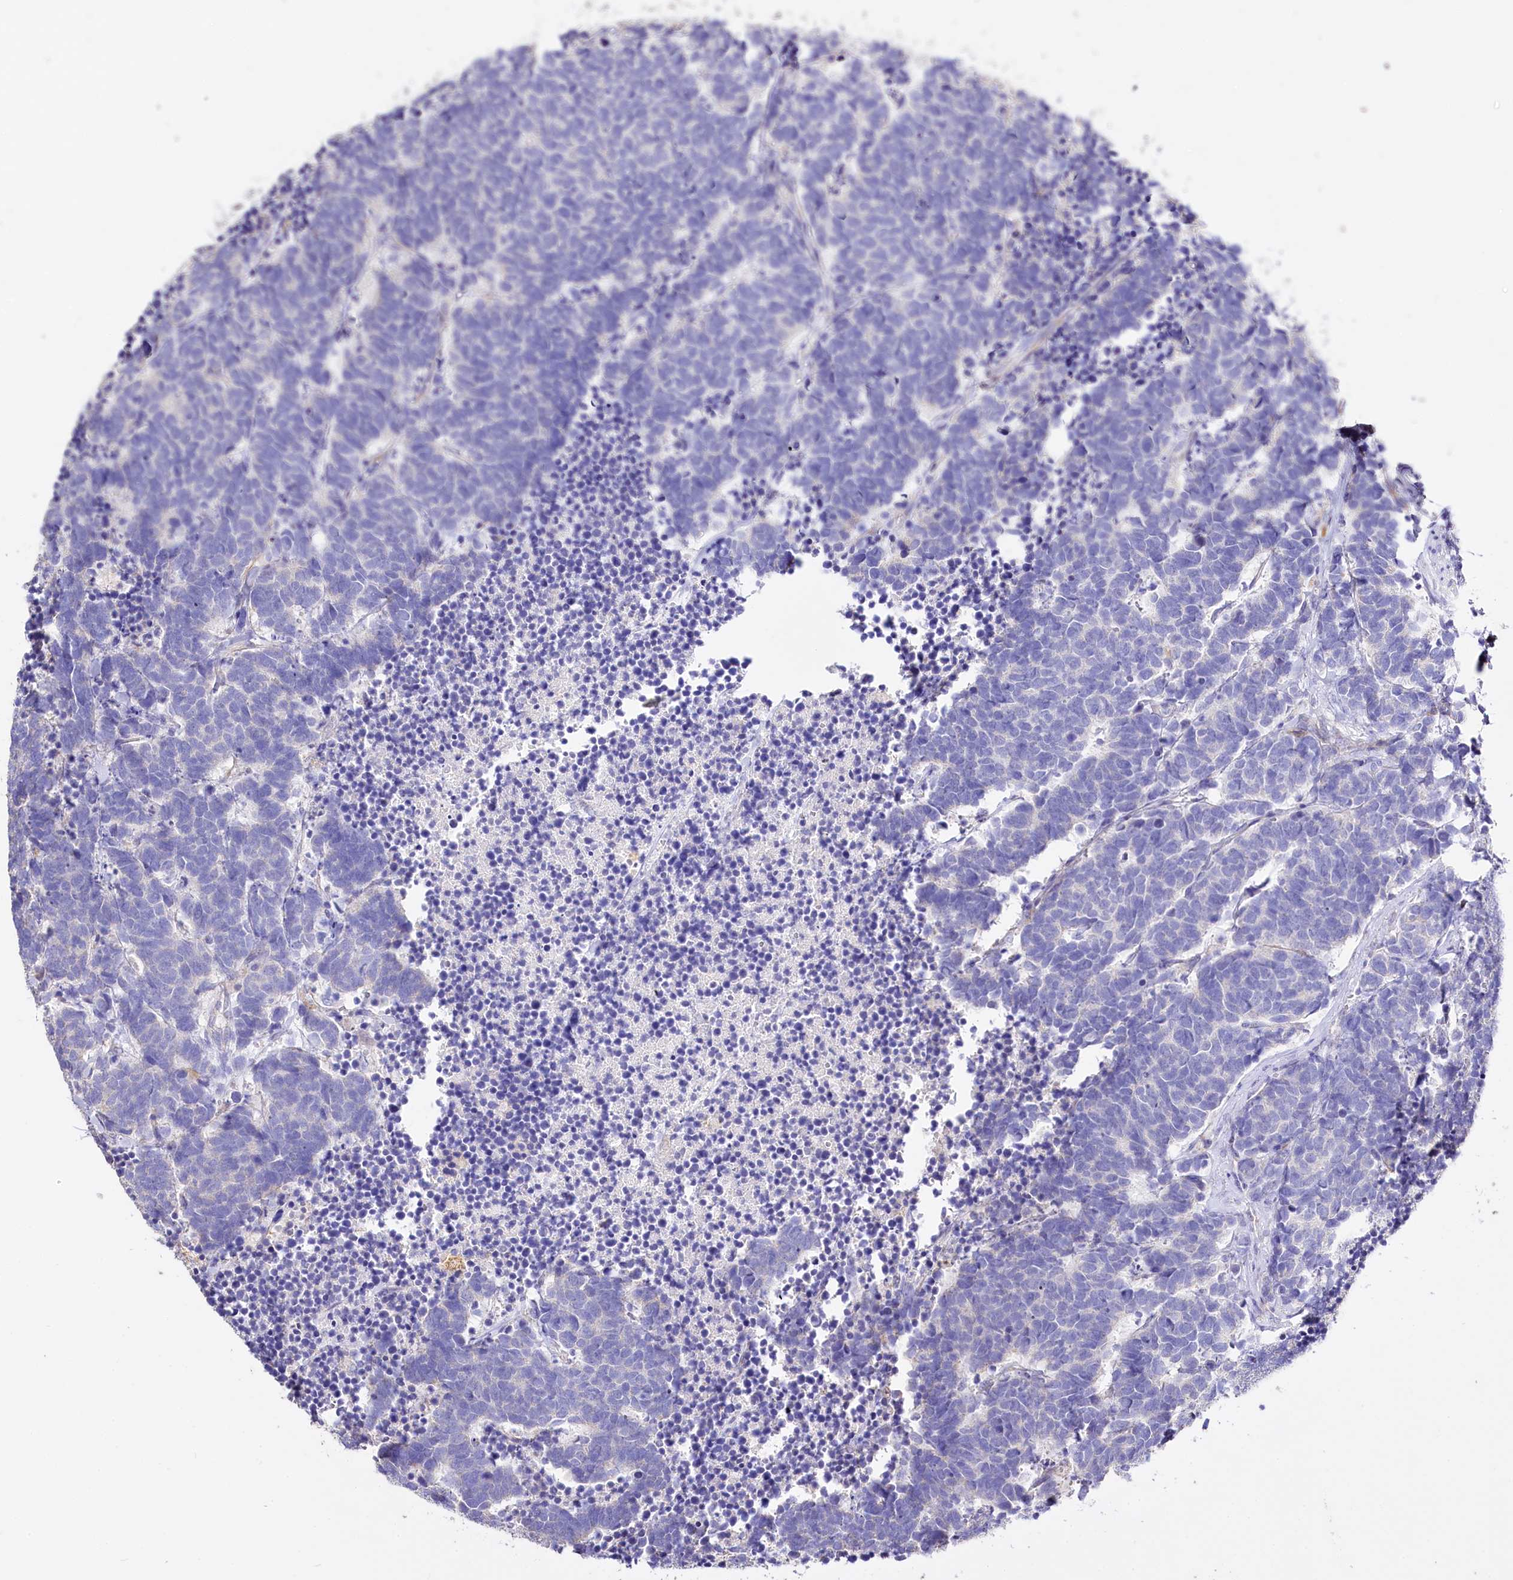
{"staining": {"intensity": "negative", "quantity": "none", "location": "none"}, "tissue": "carcinoid", "cell_type": "Tumor cells", "image_type": "cancer", "snomed": [{"axis": "morphology", "description": "Carcinoma, NOS"}, {"axis": "morphology", "description": "Carcinoid, malignant, NOS"}, {"axis": "topography", "description": "Urinary bladder"}], "caption": "This is a micrograph of IHC staining of carcinoma, which shows no positivity in tumor cells.", "gene": "PTER", "patient": {"sex": "male", "age": 57}}